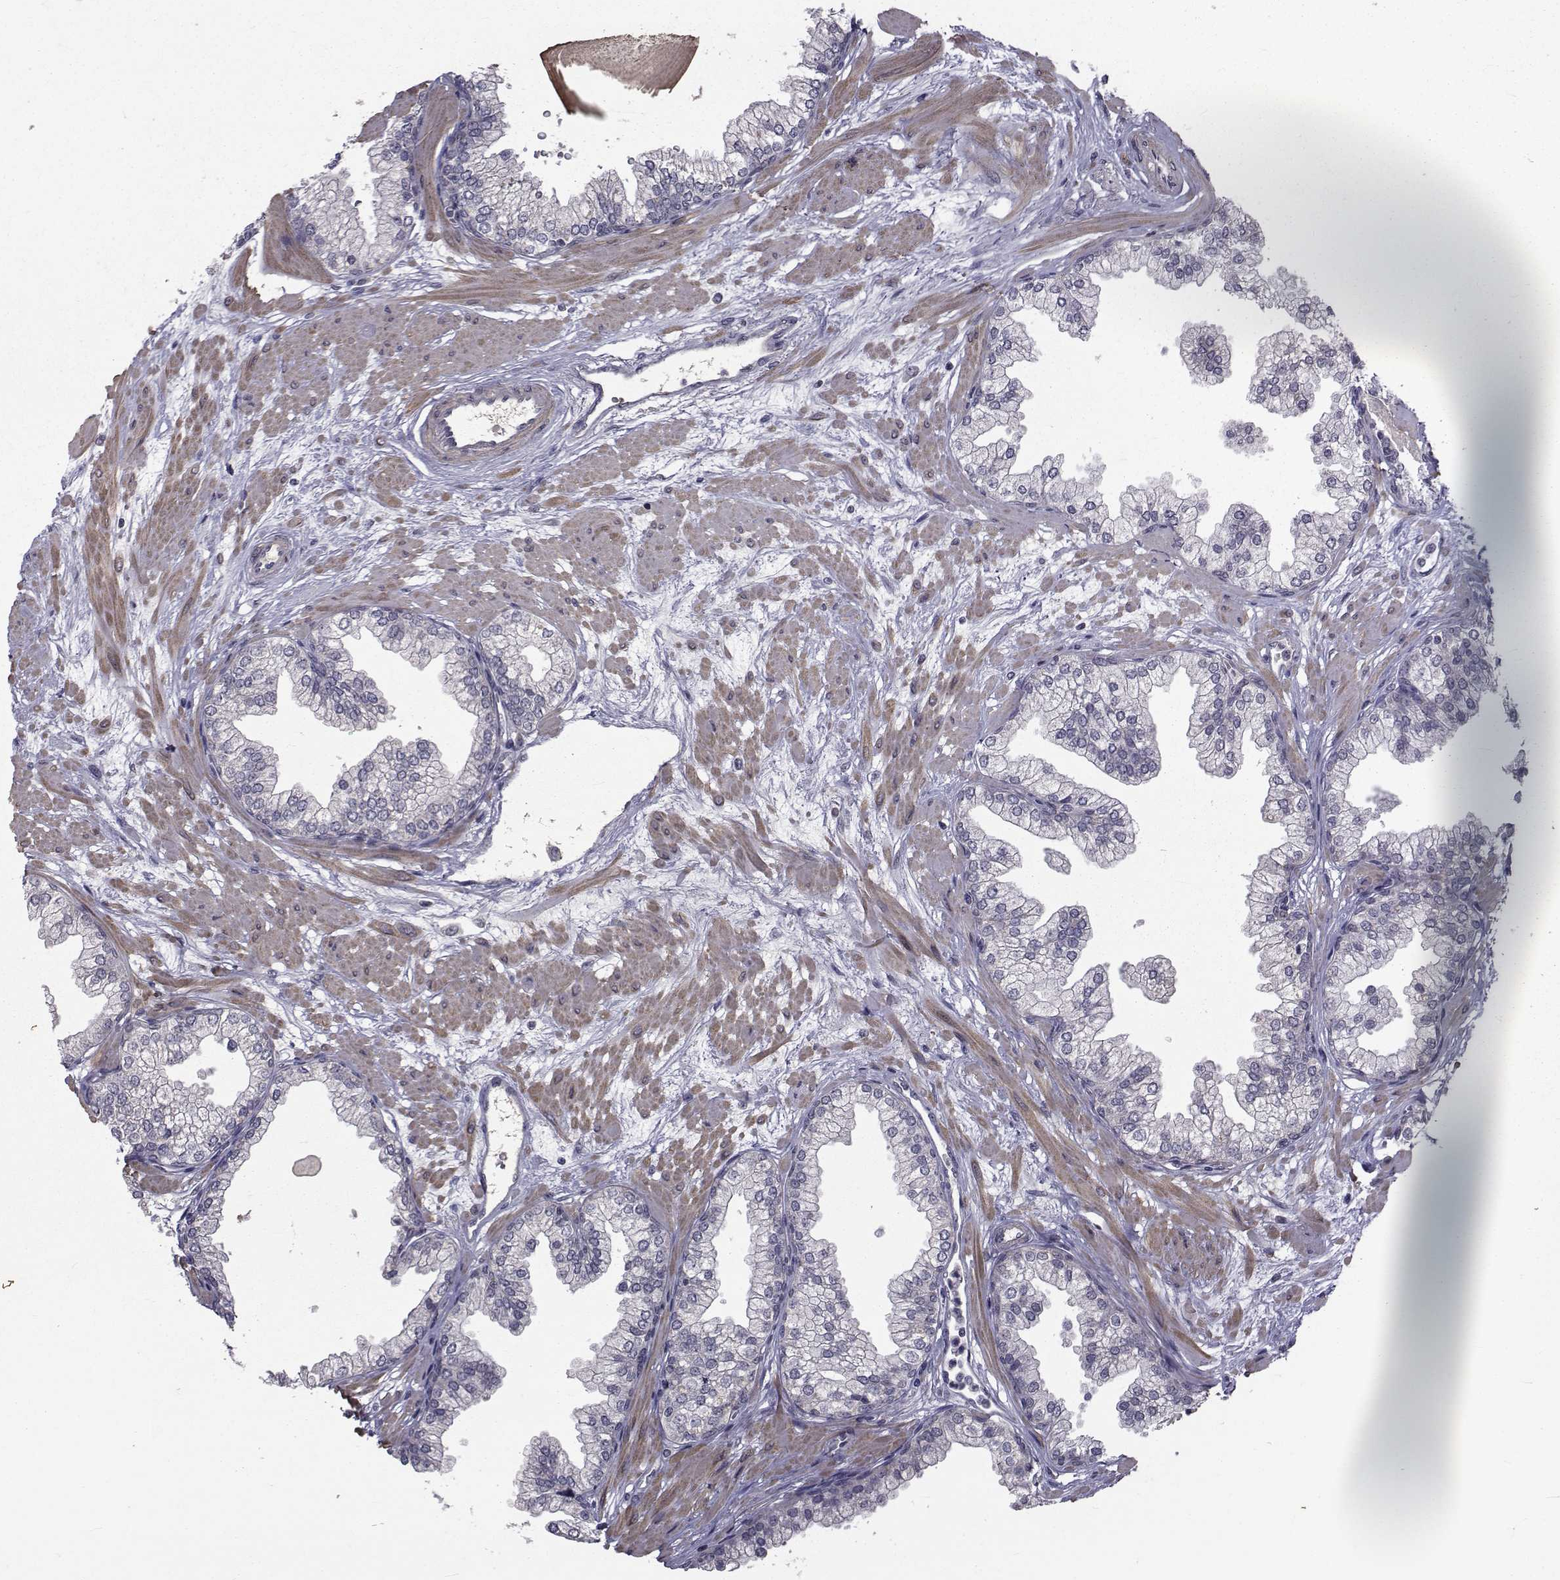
{"staining": {"intensity": "negative", "quantity": "none", "location": "none"}, "tissue": "prostate", "cell_type": "Glandular cells", "image_type": "normal", "snomed": [{"axis": "morphology", "description": "Normal tissue, NOS"}, {"axis": "topography", "description": "Prostate"}, {"axis": "topography", "description": "Peripheral nerve tissue"}], "caption": "High power microscopy histopathology image of an immunohistochemistry micrograph of unremarkable prostate, revealing no significant staining in glandular cells. The staining was performed using DAB to visualize the protein expression in brown, while the nuclei were stained in blue with hematoxylin (Magnification: 20x).", "gene": "FDXR", "patient": {"sex": "male", "age": 61}}